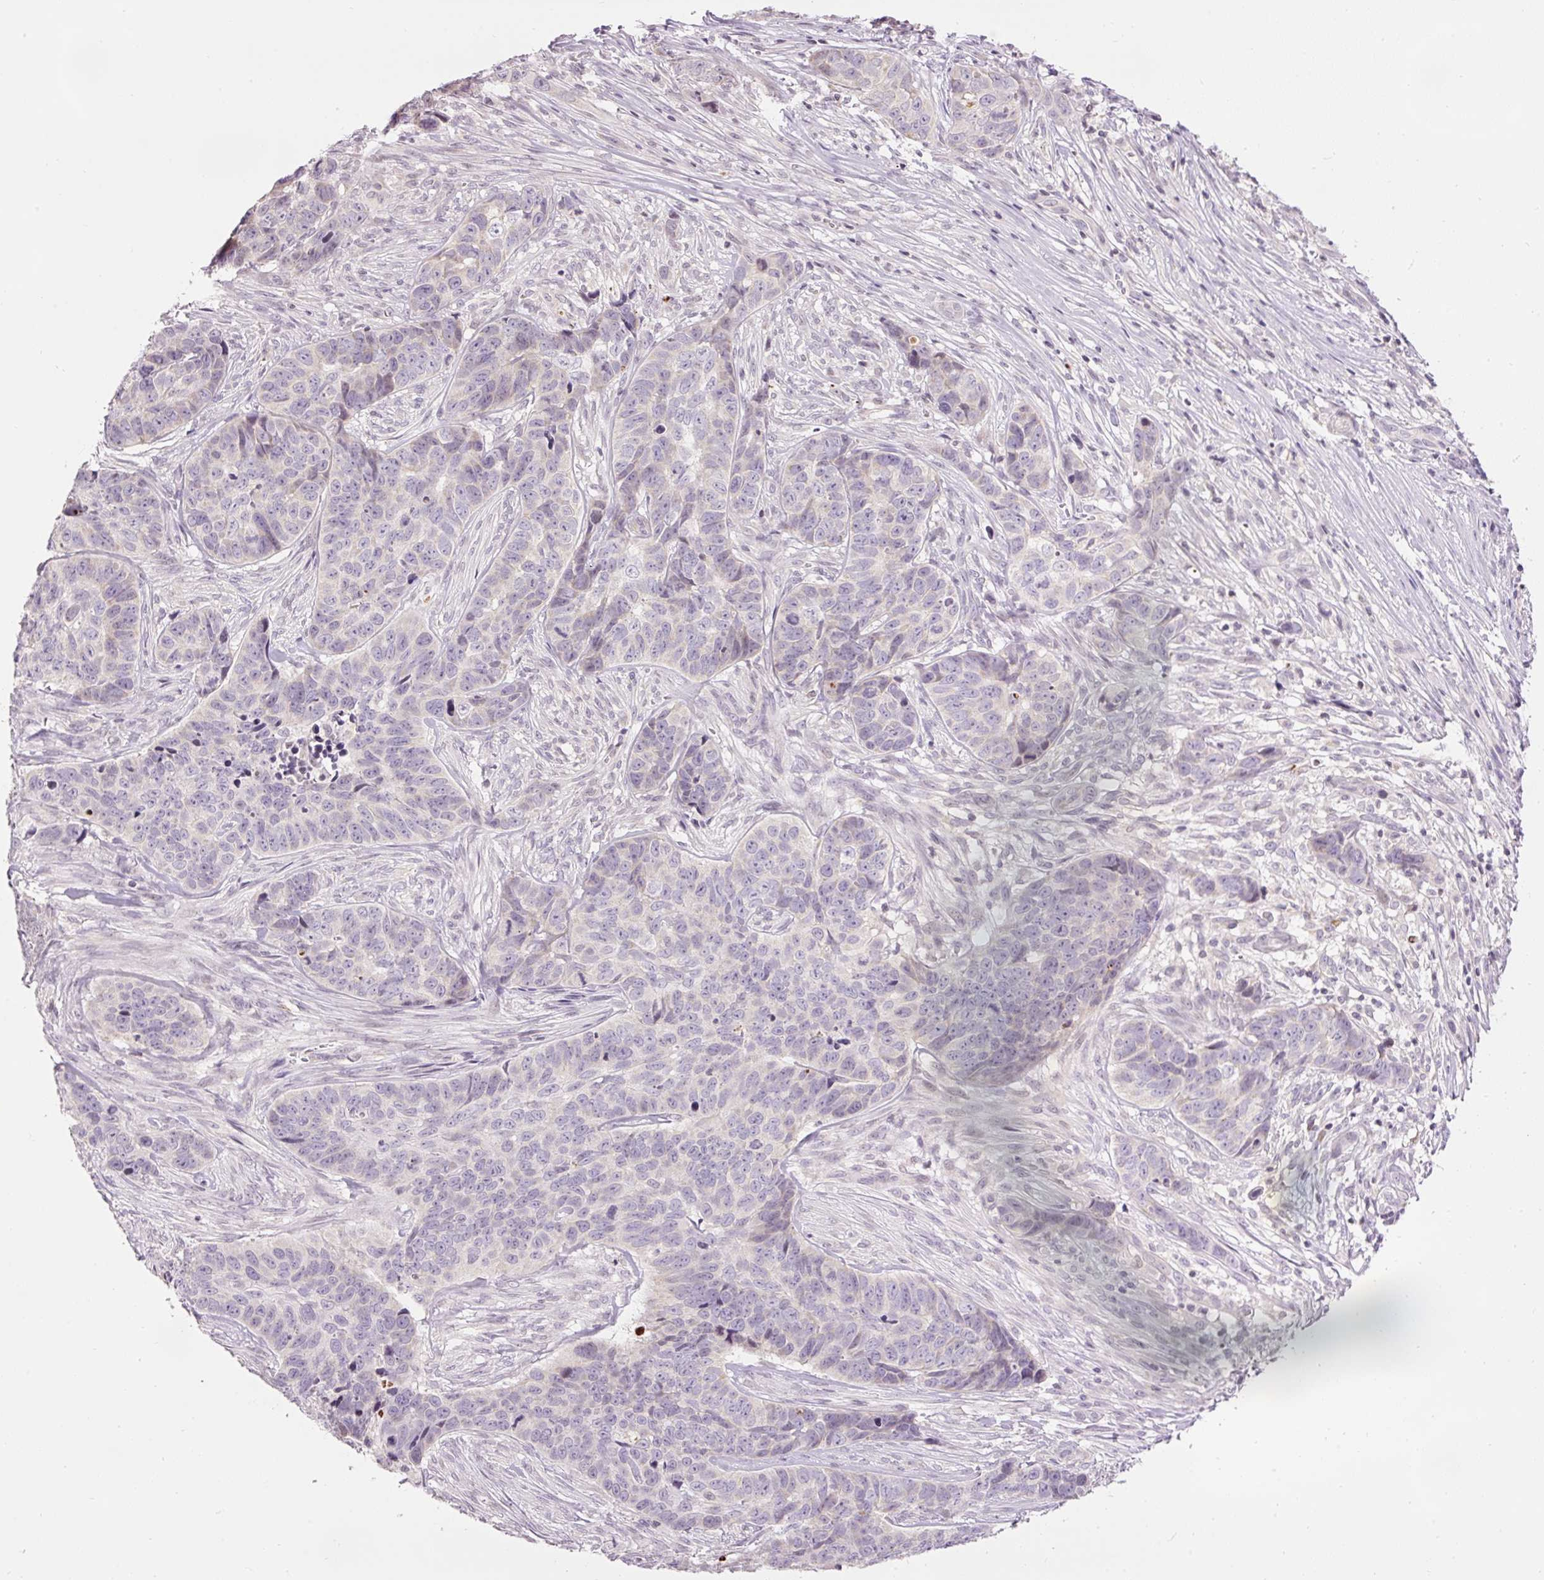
{"staining": {"intensity": "negative", "quantity": "none", "location": "none"}, "tissue": "skin cancer", "cell_type": "Tumor cells", "image_type": "cancer", "snomed": [{"axis": "morphology", "description": "Basal cell carcinoma"}, {"axis": "topography", "description": "Skin"}], "caption": "Tumor cells are negative for protein expression in human skin cancer. Nuclei are stained in blue.", "gene": "ABHD11", "patient": {"sex": "female", "age": 82}}